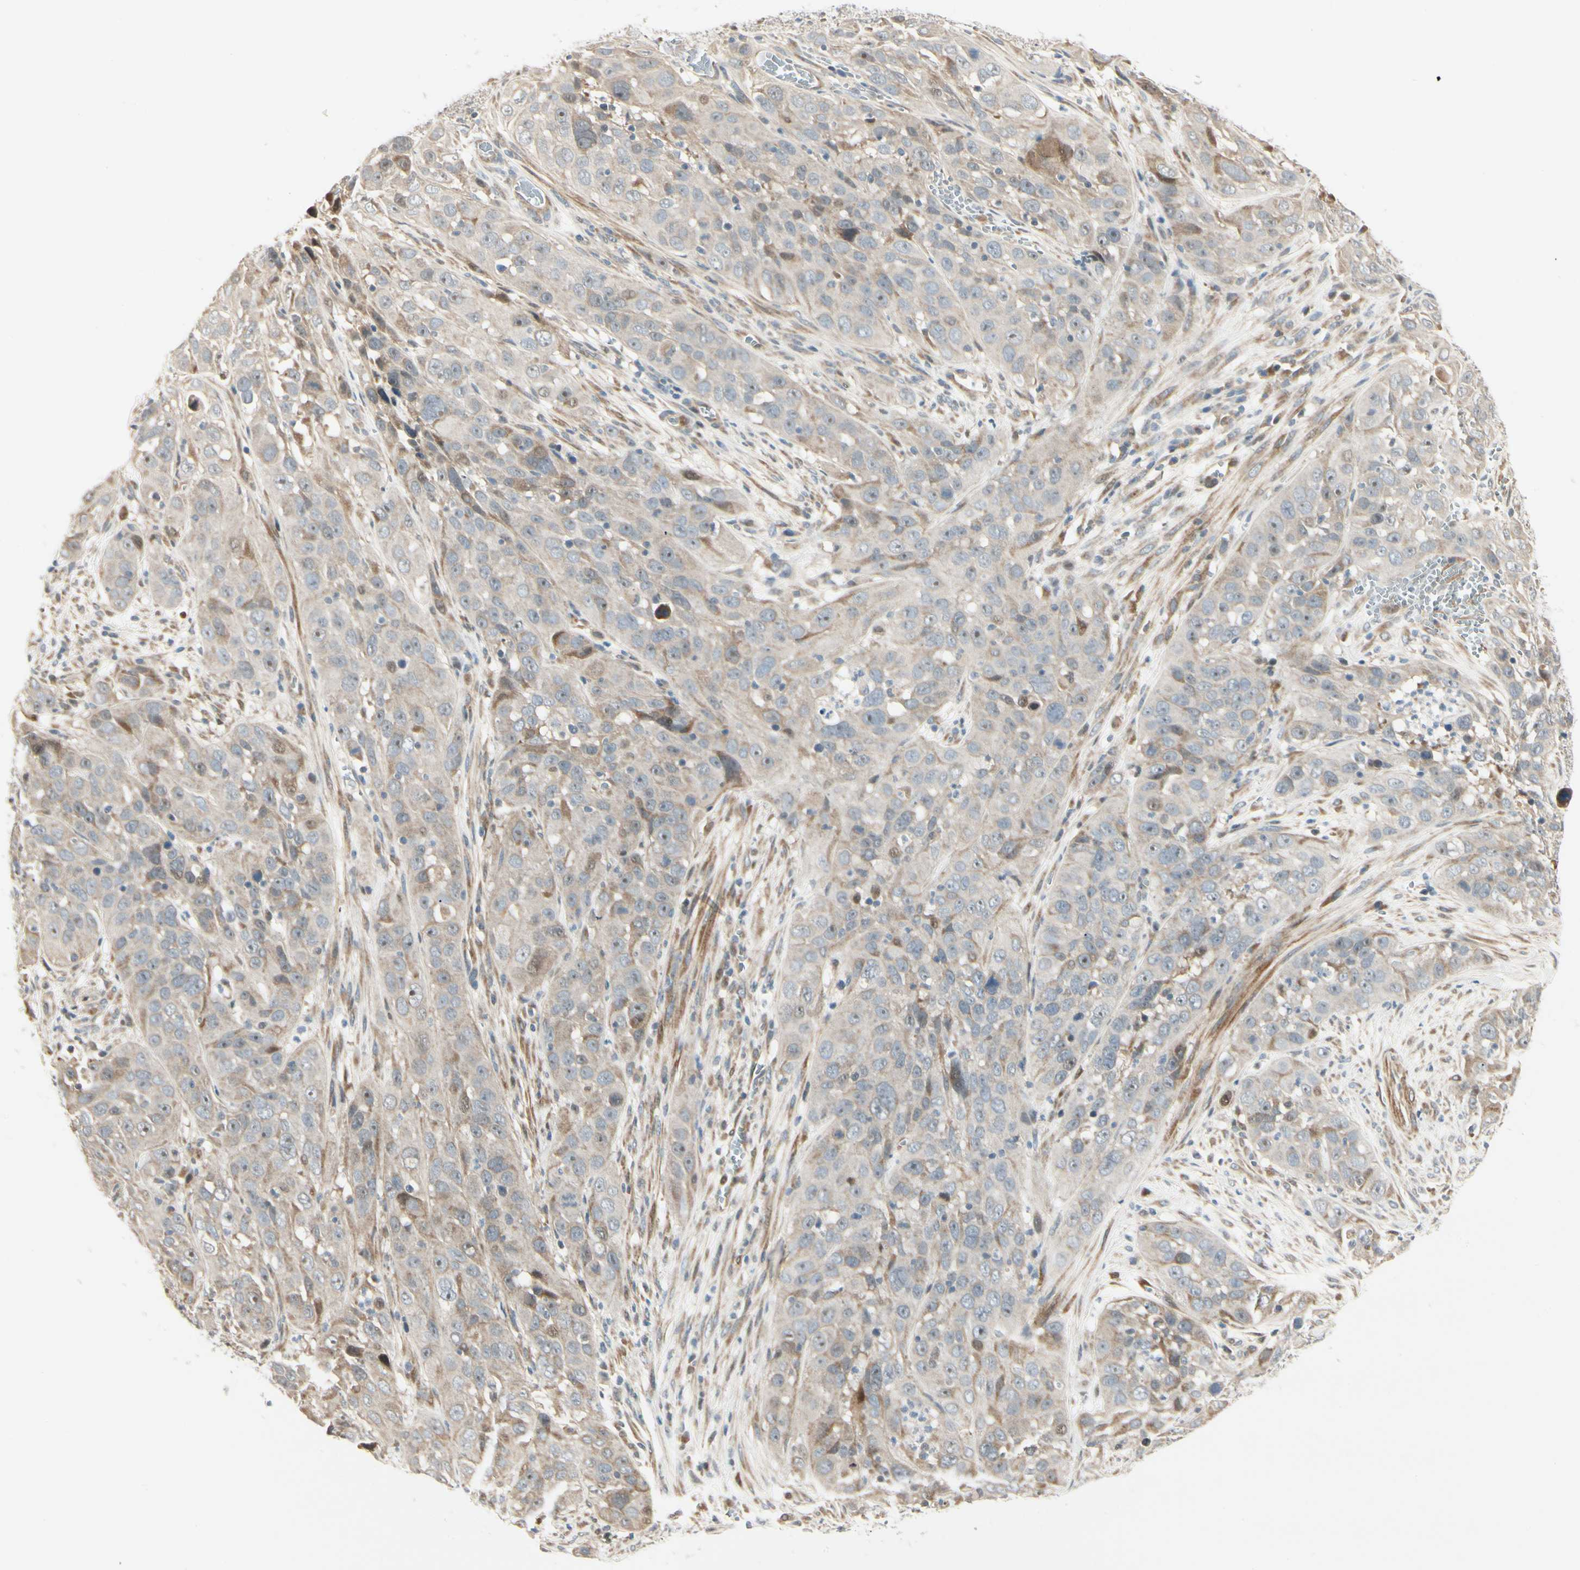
{"staining": {"intensity": "weak", "quantity": ">75%", "location": "cytoplasmic/membranous"}, "tissue": "cervical cancer", "cell_type": "Tumor cells", "image_type": "cancer", "snomed": [{"axis": "morphology", "description": "Squamous cell carcinoma, NOS"}, {"axis": "topography", "description": "Cervix"}], "caption": "Immunohistochemical staining of human cervical cancer reveals low levels of weak cytoplasmic/membranous protein staining in about >75% of tumor cells. The protein of interest is stained brown, and the nuclei are stained in blue (DAB (3,3'-diaminobenzidine) IHC with brightfield microscopy, high magnification).", "gene": "P4HA3", "patient": {"sex": "female", "age": 32}}